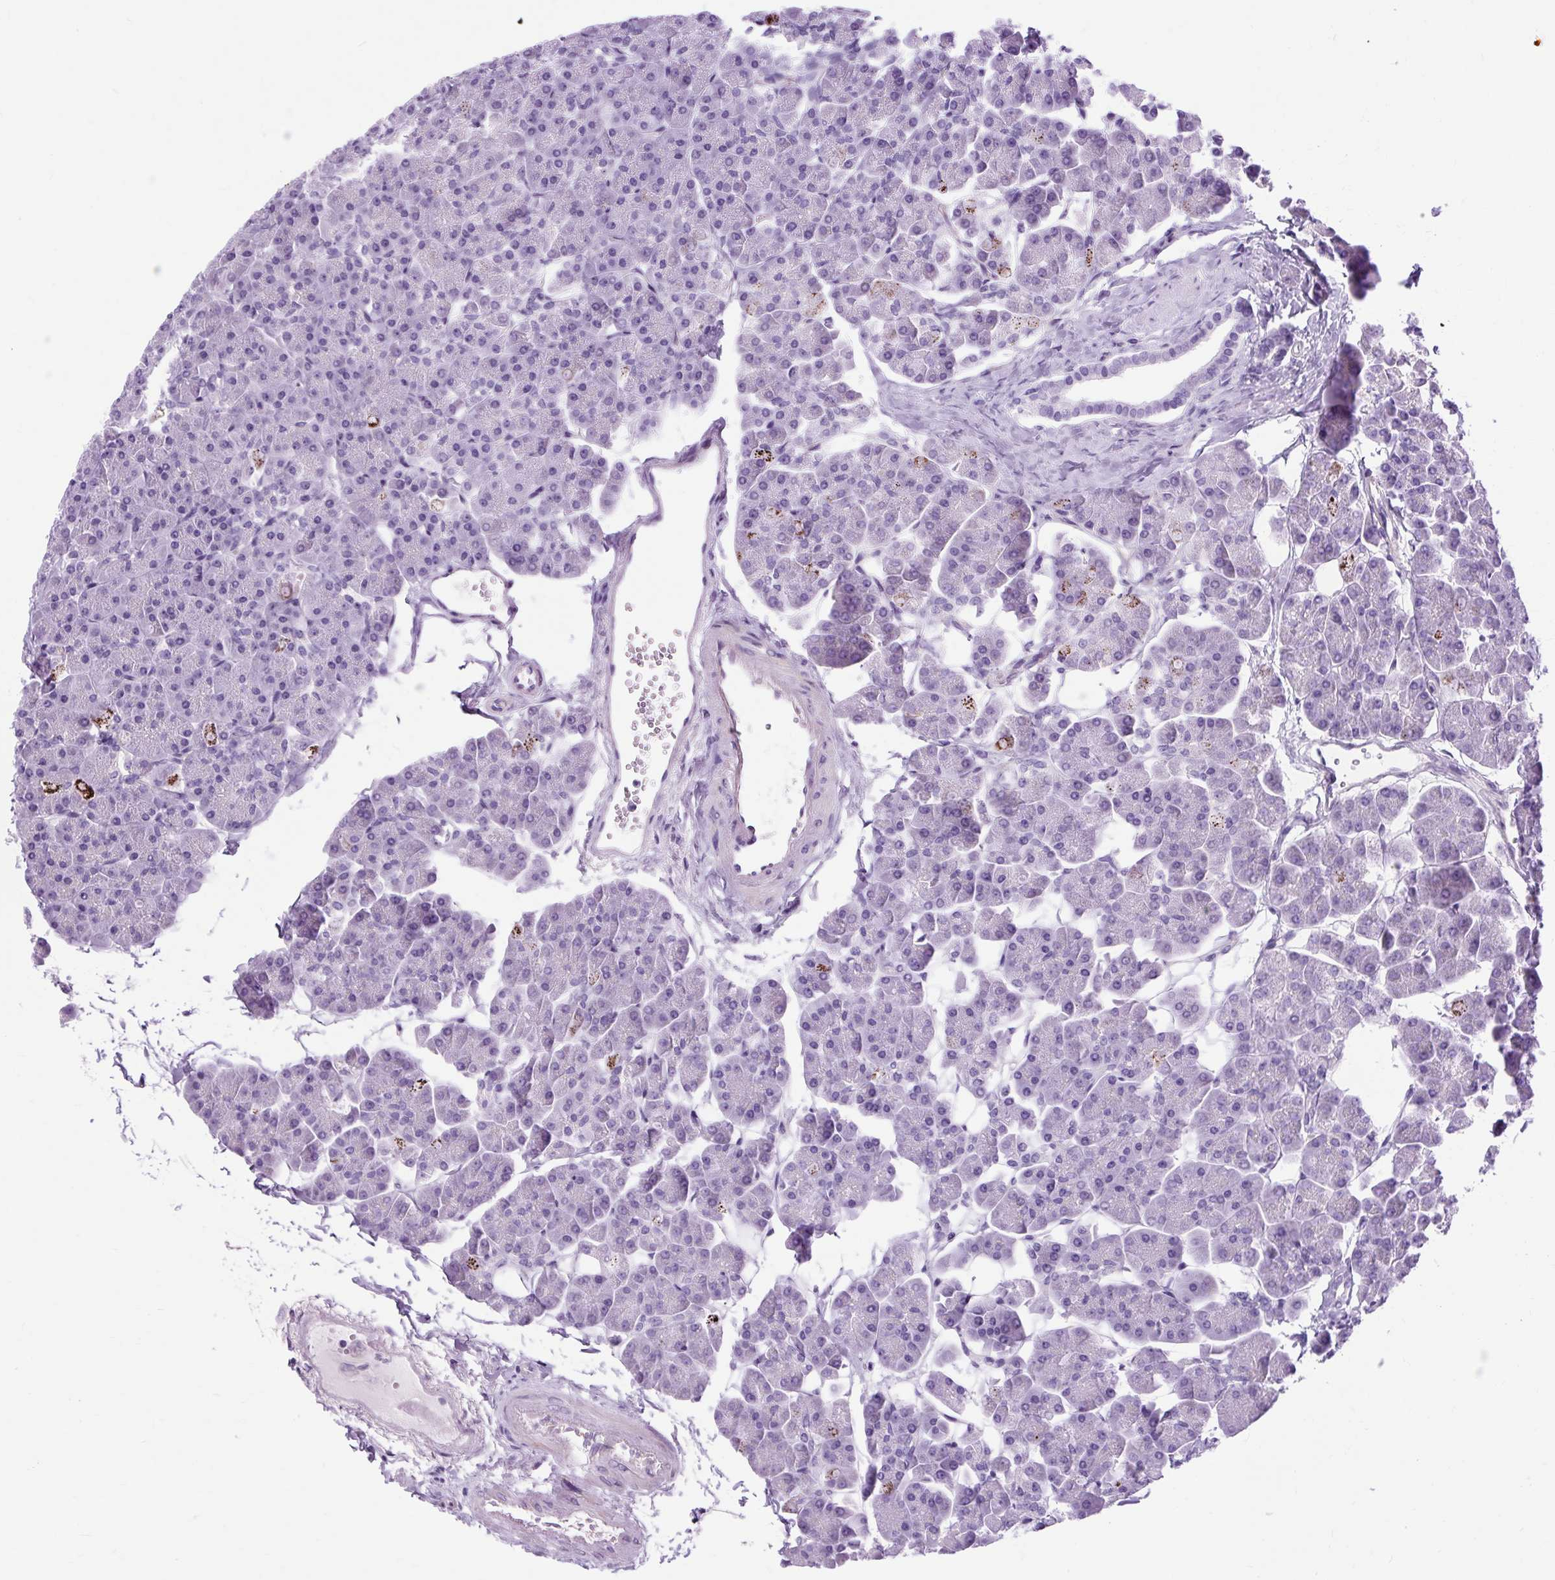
{"staining": {"intensity": "negative", "quantity": "none", "location": "none"}, "tissue": "pancreas", "cell_type": "Exocrine glandular cells", "image_type": "normal", "snomed": [{"axis": "morphology", "description": "Normal tissue, NOS"}, {"axis": "topography", "description": "Pancreas"}, {"axis": "topography", "description": "Peripheral nerve tissue"}], "caption": "Pancreas stained for a protein using immunohistochemistry reveals no staining exocrine glandular cells.", "gene": "OOEP", "patient": {"sex": "male", "age": 54}}